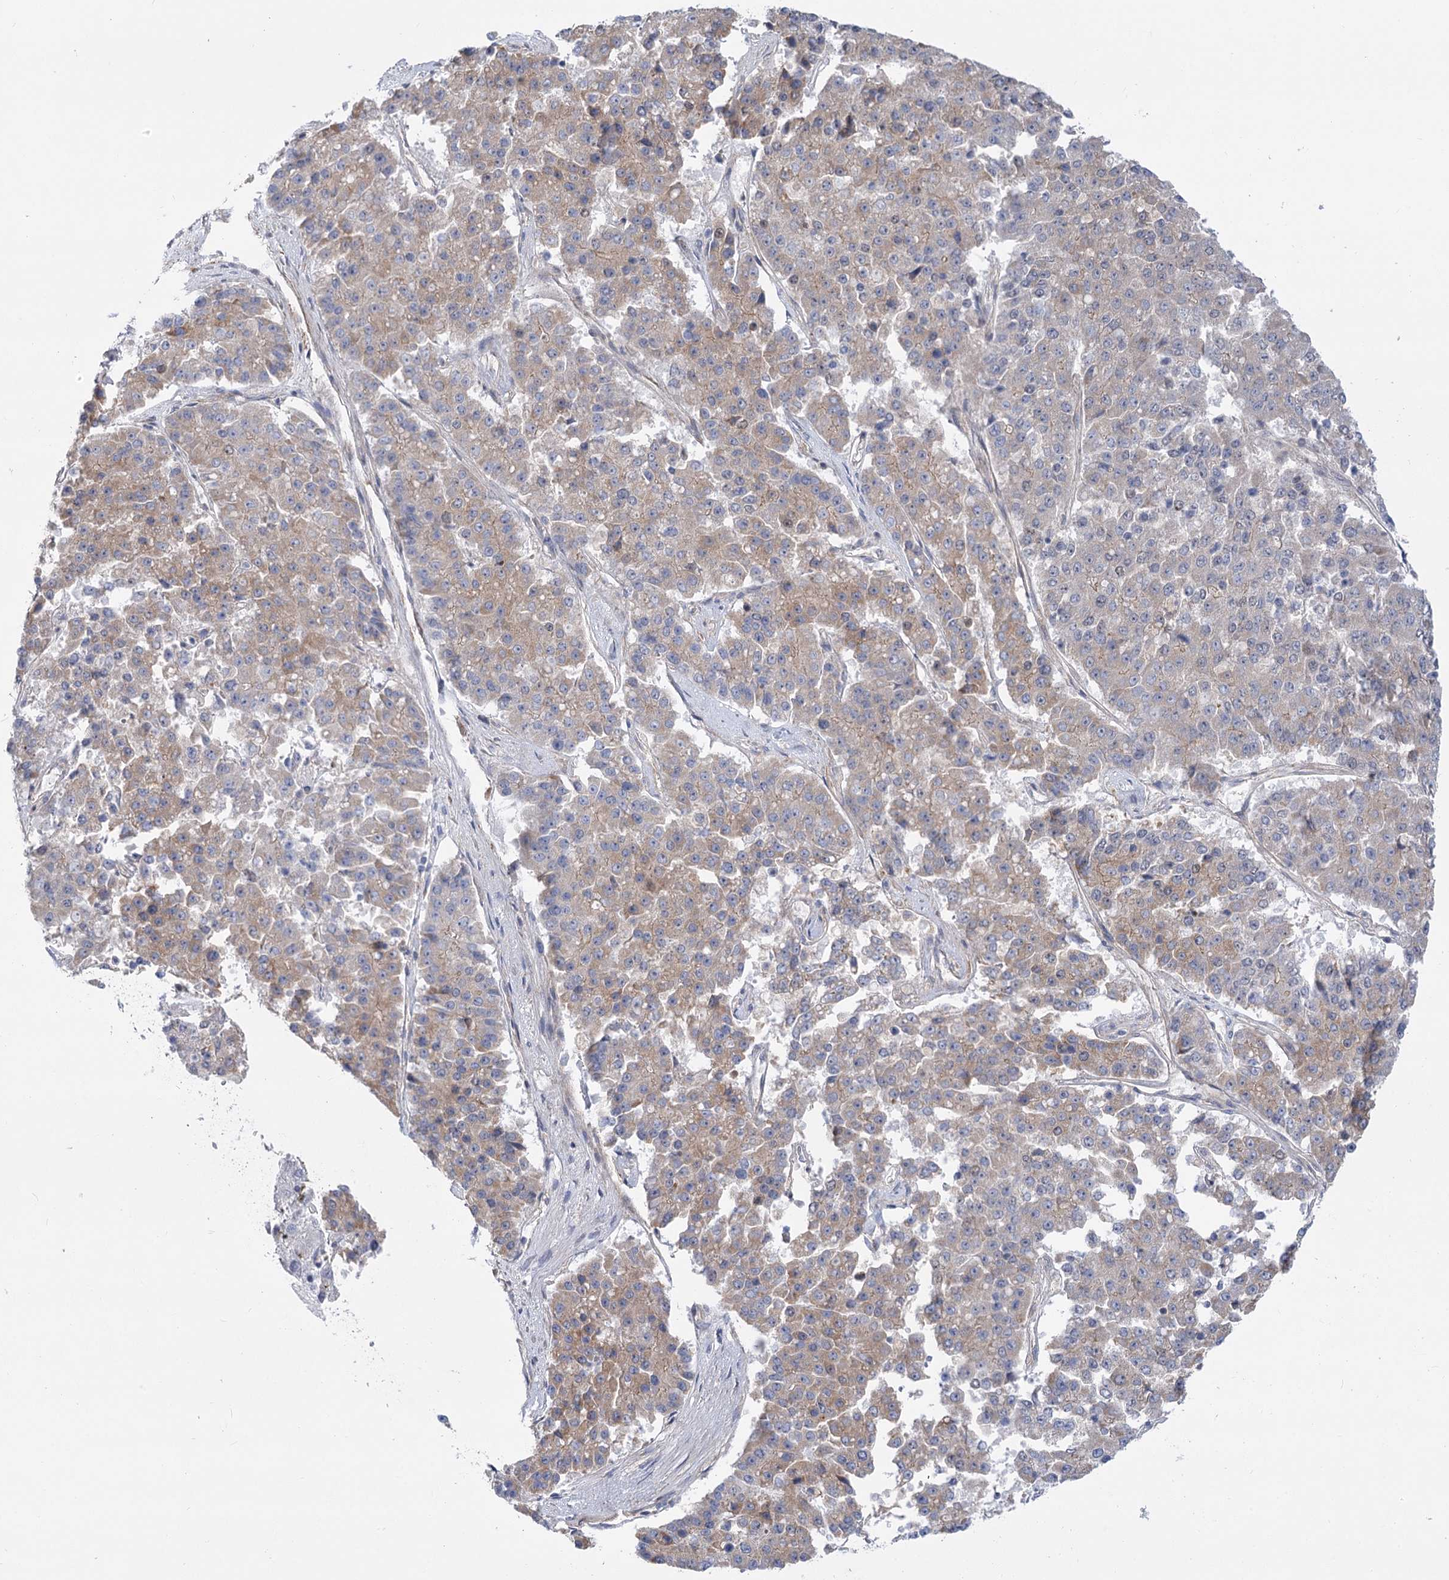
{"staining": {"intensity": "weak", "quantity": "25%-75%", "location": "cytoplasmic/membranous"}, "tissue": "pancreatic cancer", "cell_type": "Tumor cells", "image_type": "cancer", "snomed": [{"axis": "morphology", "description": "Adenocarcinoma, NOS"}, {"axis": "topography", "description": "Pancreas"}], "caption": "Pancreatic adenocarcinoma was stained to show a protein in brown. There is low levels of weak cytoplasmic/membranous staining in approximately 25%-75% of tumor cells. Nuclei are stained in blue.", "gene": "ARSI", "patient": {"sex": "male", "age": 50}}